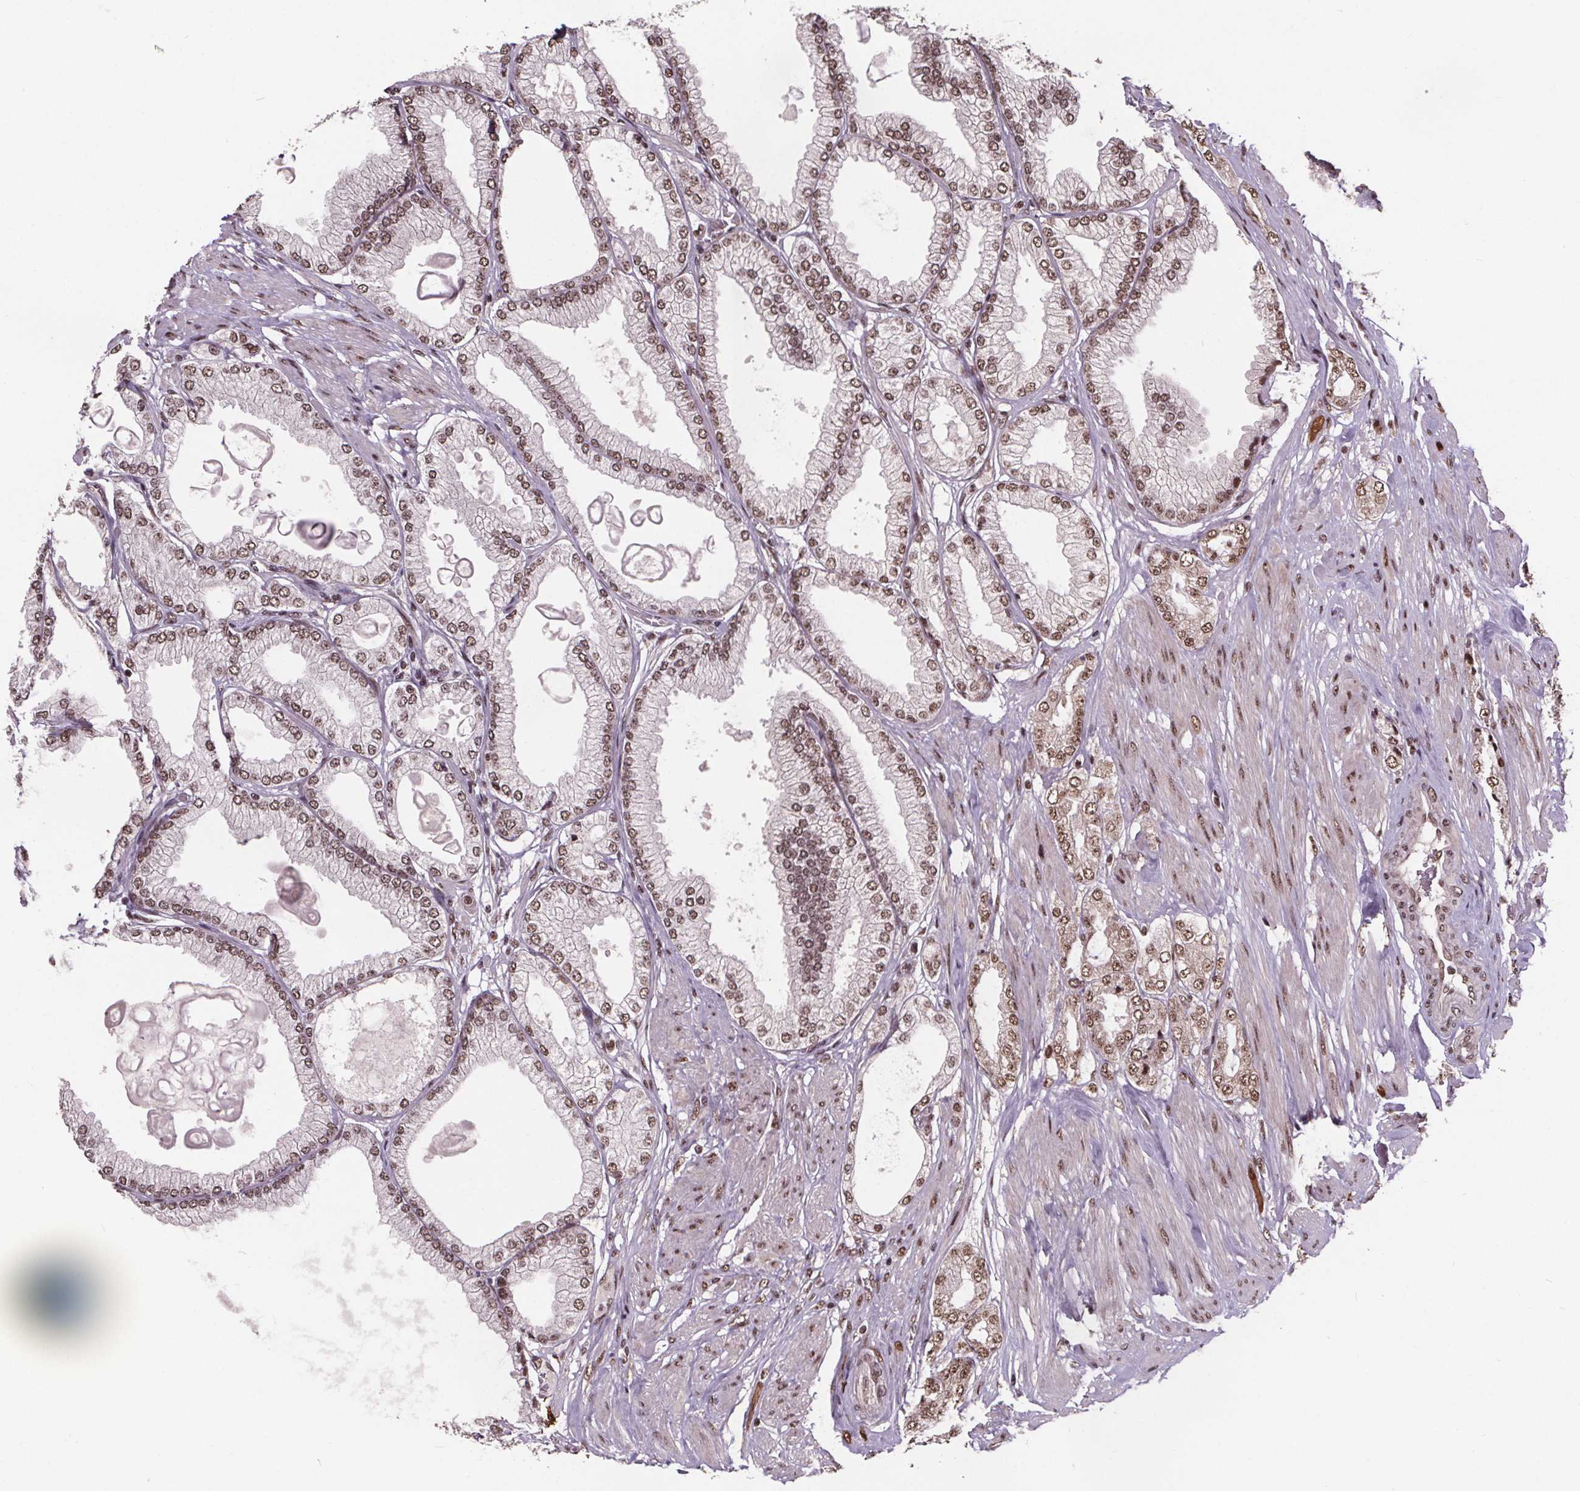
{"staining": {"intensity": "moderate", "quantity": ">75%", "location": "nuclear"}, "tissue": "prostate cancer", "cell_type": "Tumor cells", "image_type": "cancer", "snomed": [{"axis": "morphology", "description": "Adenocarcinoma, High grade"}, {"axis": "topography", "description": "Prostate"}], "caption": "An image of human prostate adenocarcinoma (high-grade) stained for a protein displays moderate nuclear brown staining in tumor cells.", "gene": "JARID2", "patient": {"sex": "male", "age": 68}}